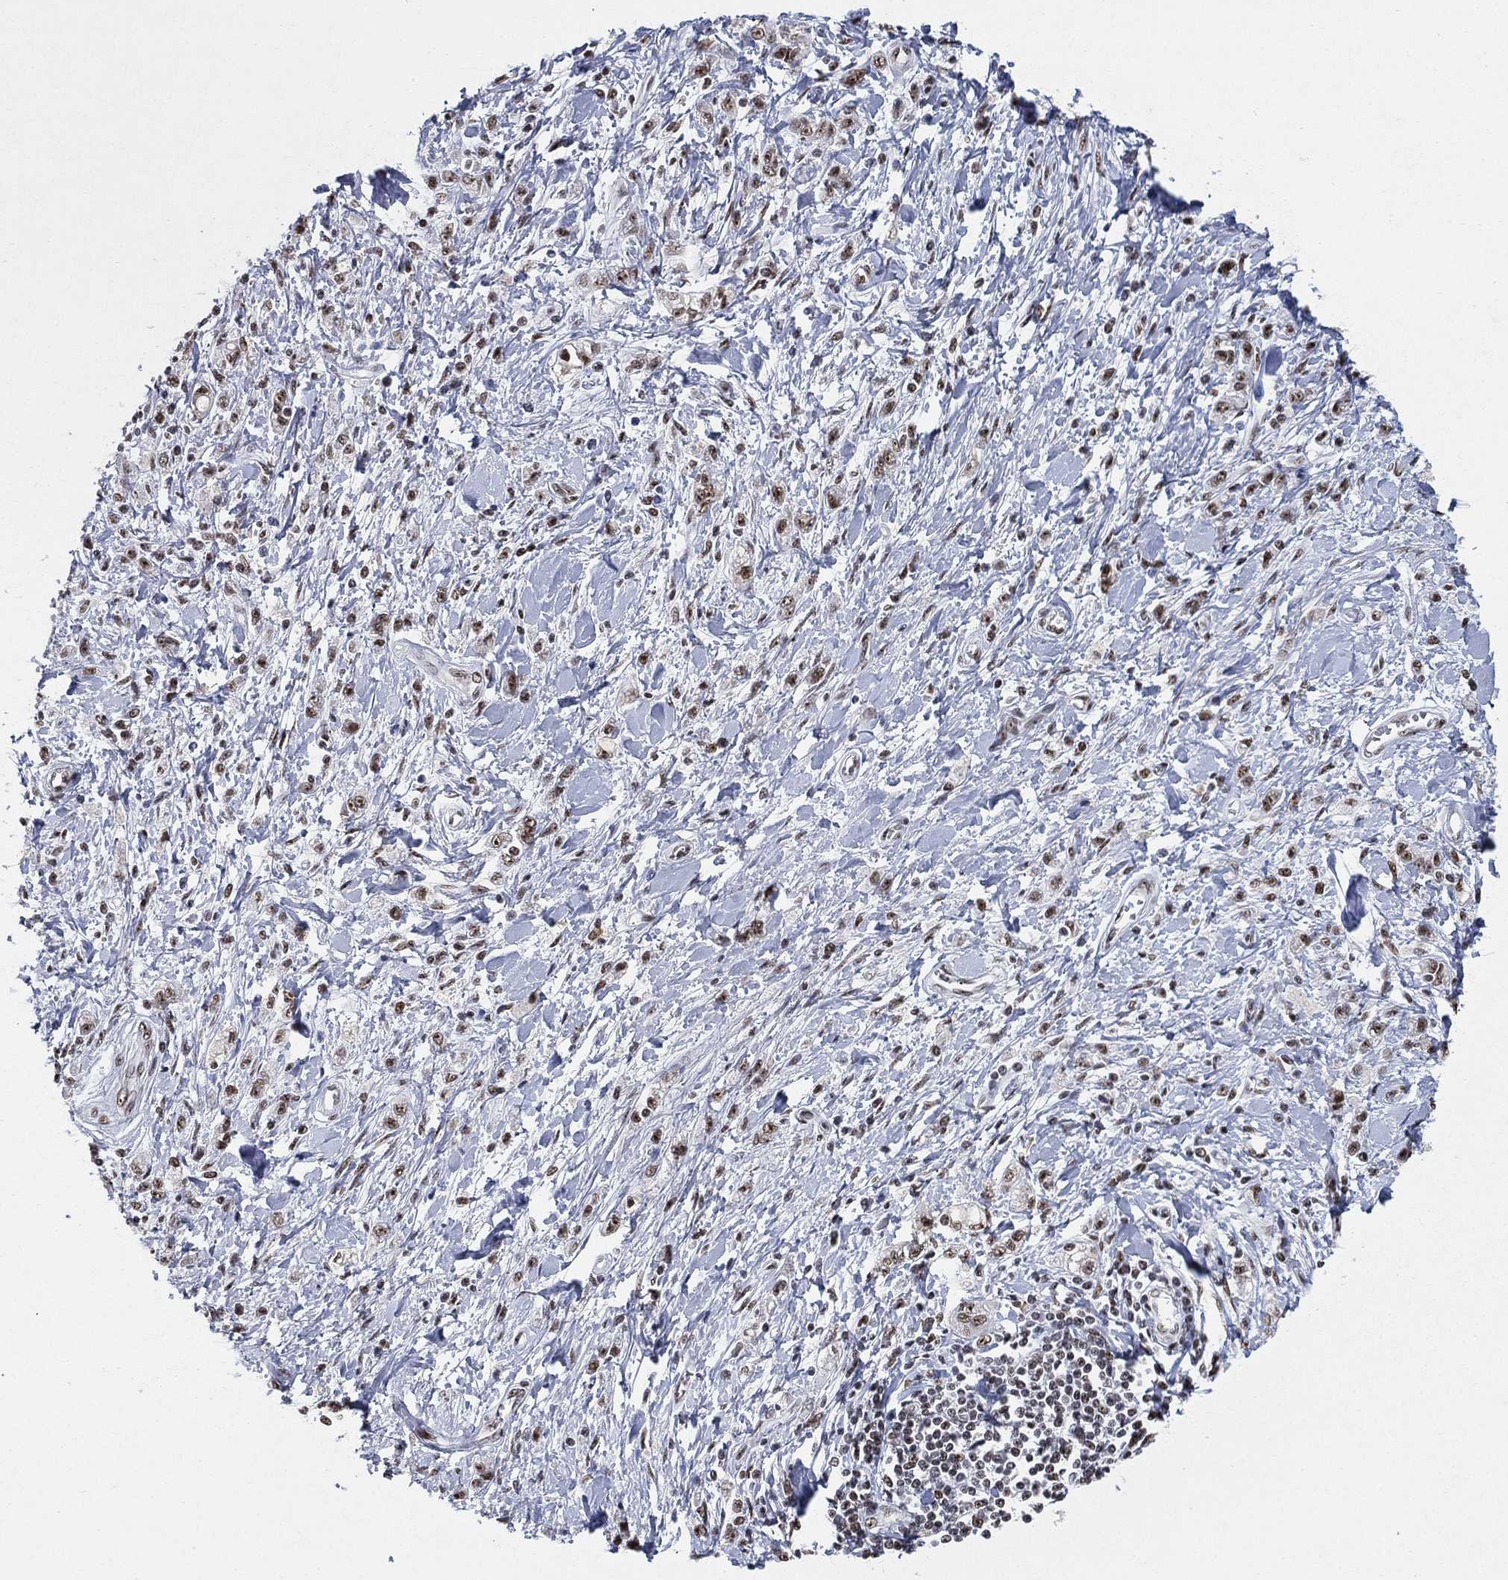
{"staining": {"intensity": "moderate", "quantity": ">75%", "location": "nuclear"}, "tissue": "stomach cancer", "cell_type": "Tumor cells", "image_type": "cancer", "snomed": [{"axis": "morphology", "description": "Adenocarcinoma, NOS"}, {"axis": "topography", "description": "Stomach"}], "caption": "Human adenocarcinoma (stomach) stained with a protein marker exhibits moderate staining in tumor cells.", "gene": "DDX27", "patient": {"sex": "male", "age": 77}}